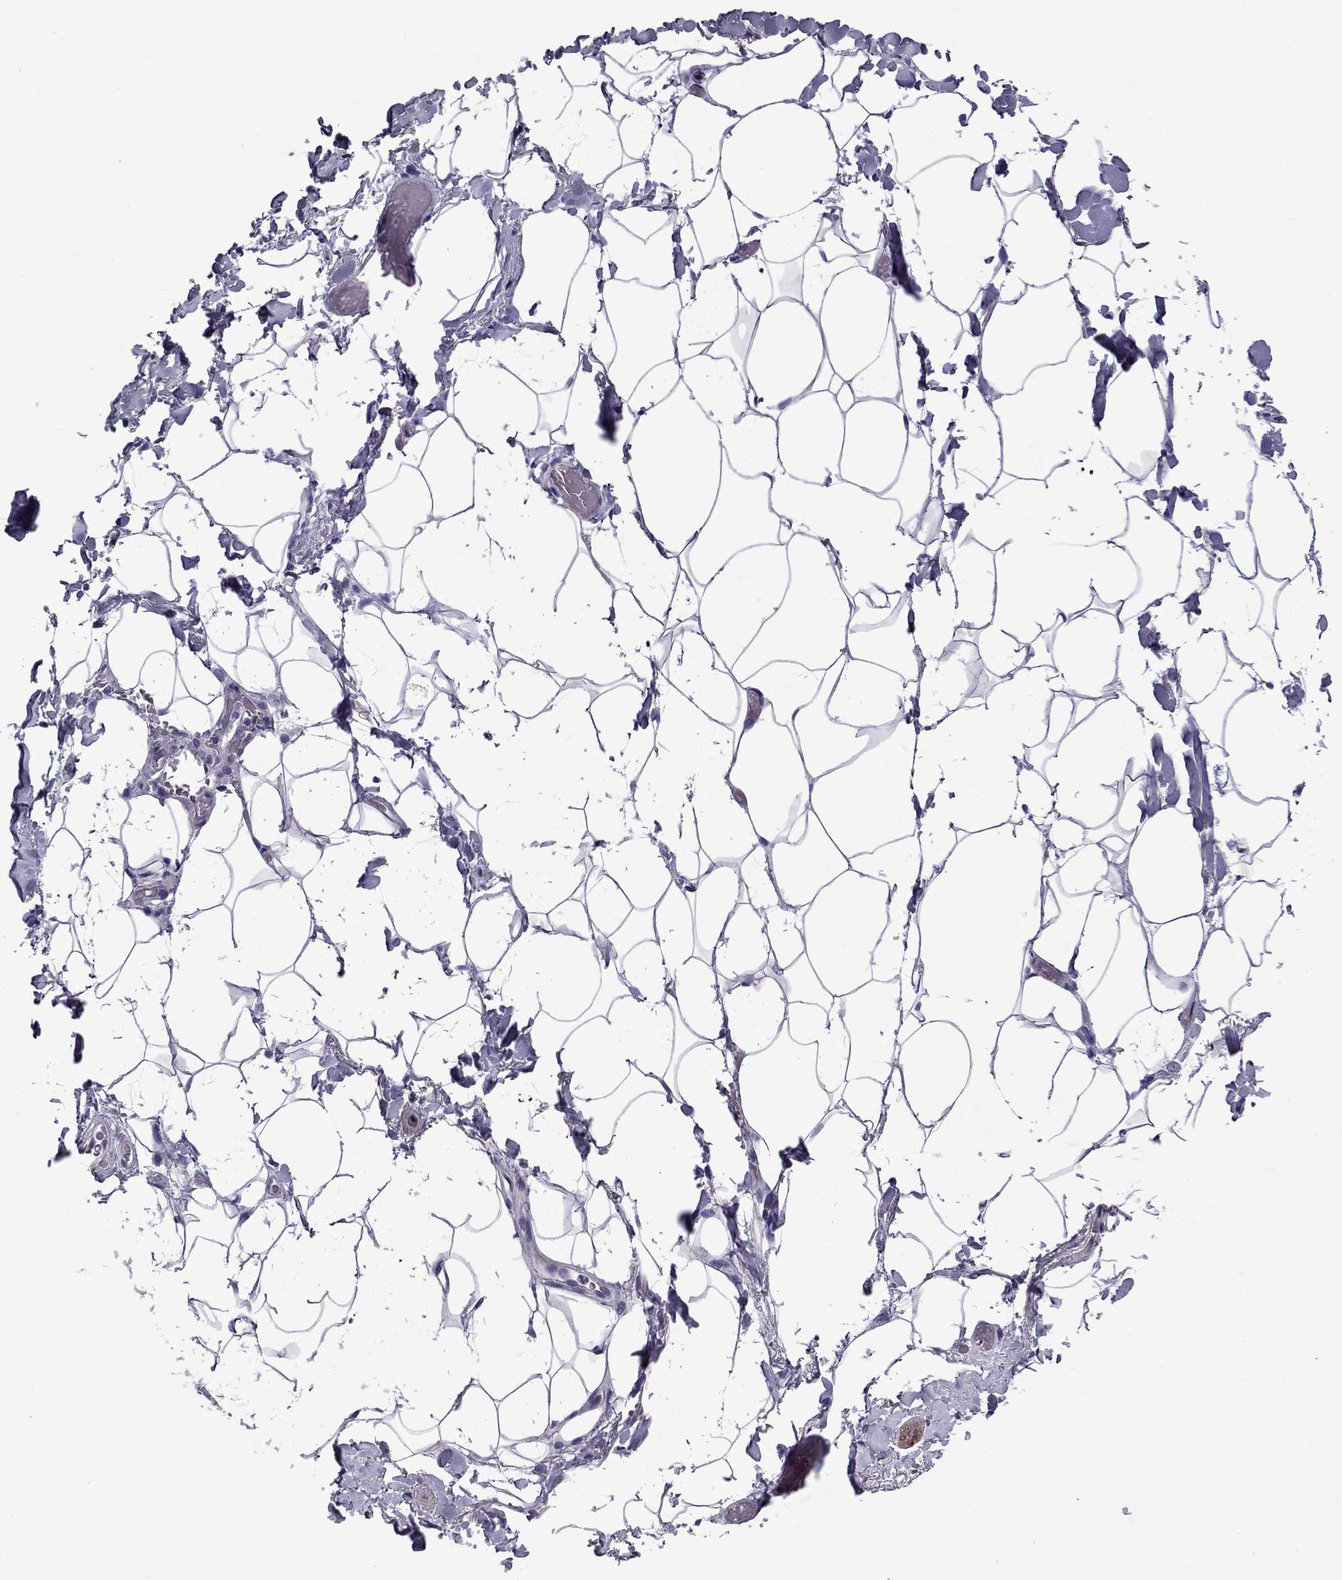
{"staining": {"intensity": "negative", "quantity": "none", "location": "none"}, "tissue": "adipose tissue", "cell_type": "Adipocytes", "image_type": "normal", "snomed": [{"axis": "morphology", "description": "Normal tissue, NOS"}, {"axis": "topography", "description": "Anal"}, {"axis": "topography", "description": "Peripheral nerve tissue"}], "caption": "IHC photomicrograph of normal adipose tissue: human adipose tissue stained with DAB (3,3'-diaminobenzidine) shows no significant protein expression in adipocytes.", "gene": "CHRNA5", "patient": {"sex": "male", "age": 53}}